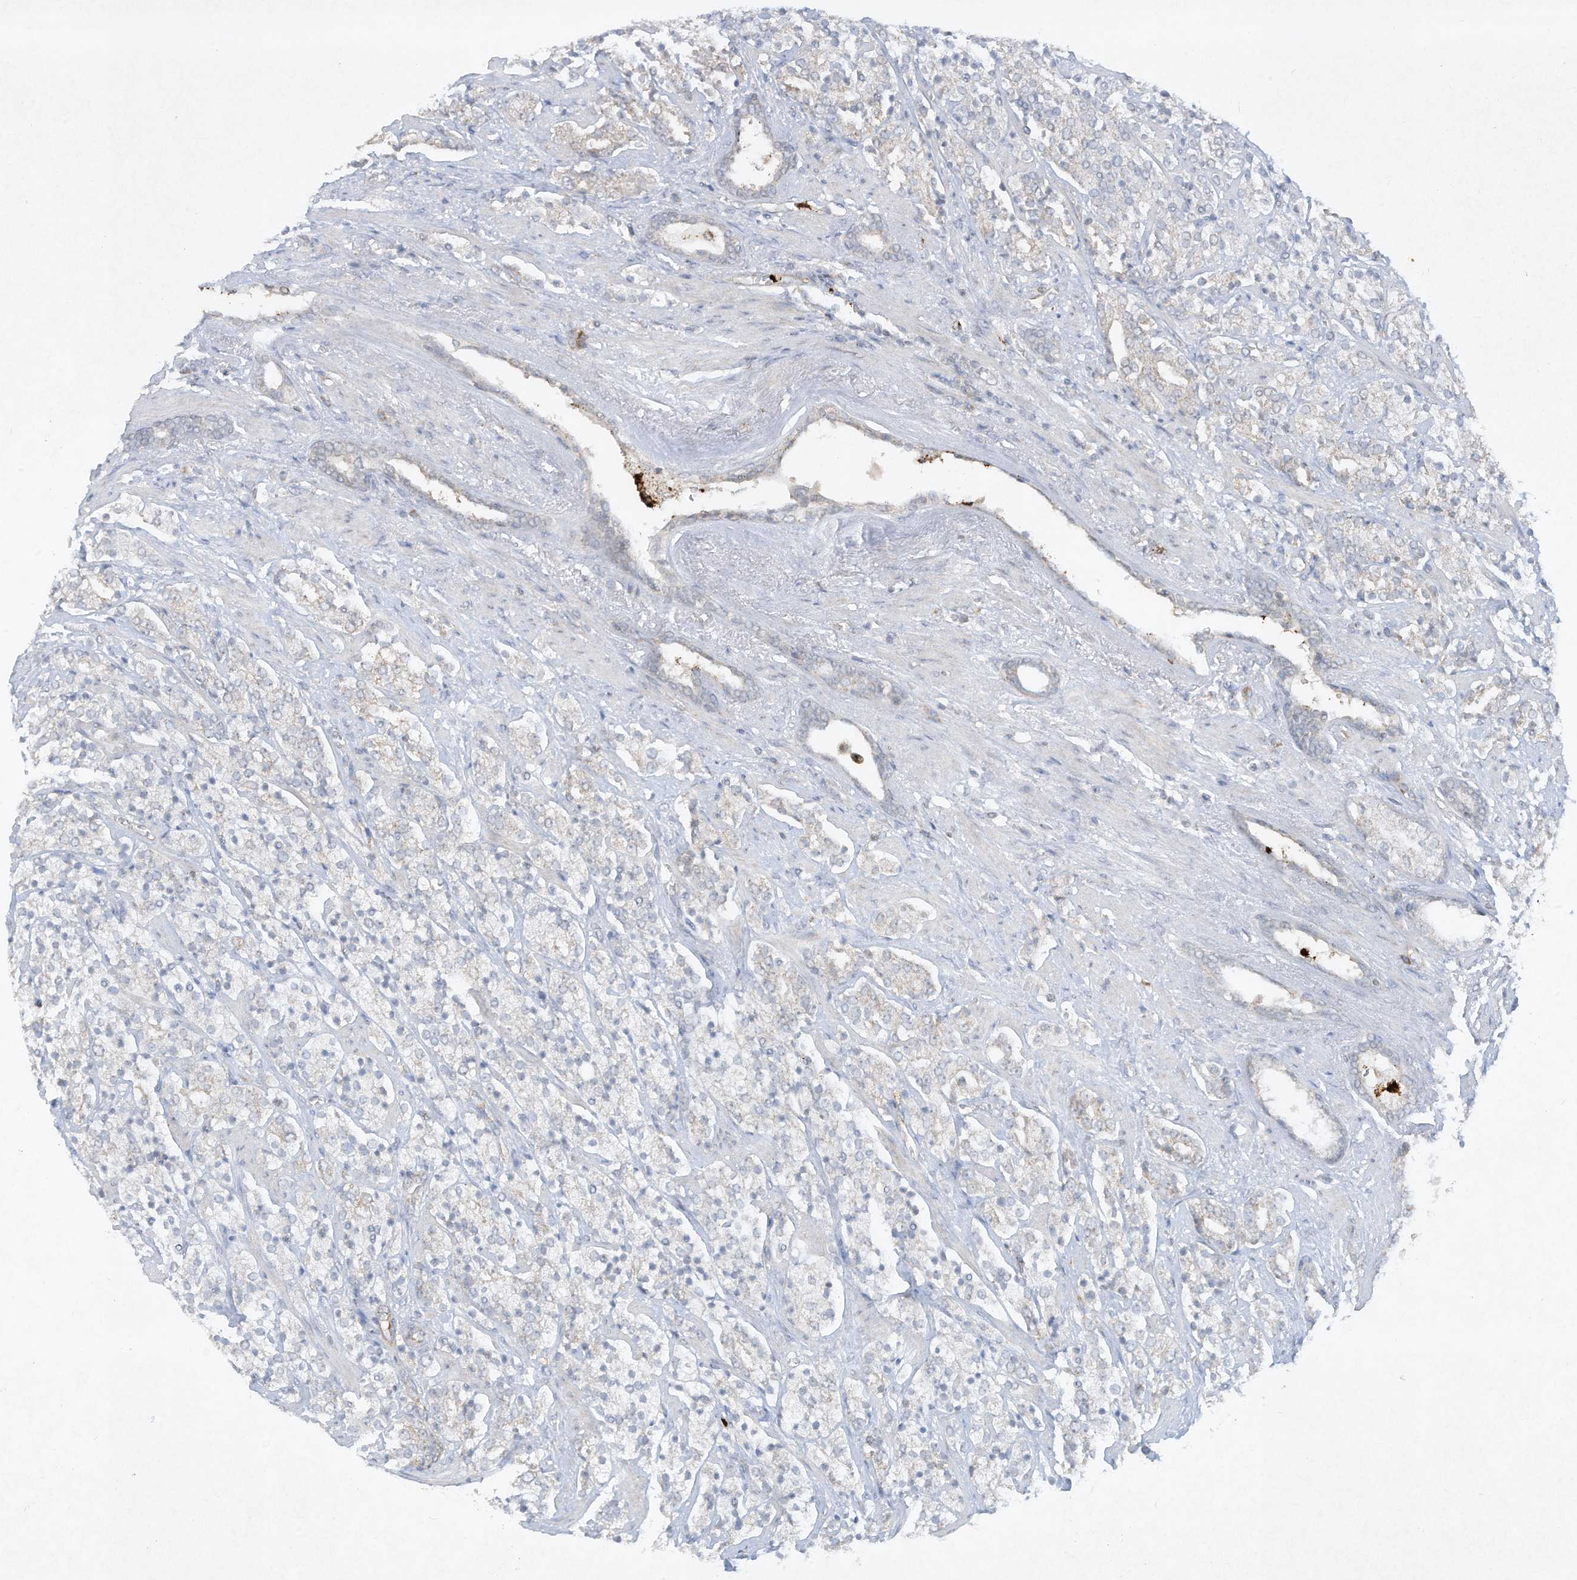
{"staining": {"intensity": "negative", "quantity": "none", "location": "none"}, "tissue": "prostate cancer", "cell_type": "Tumor cells", "image_type": "cancer", "snomed": [{"axis": "morphology", "description": "Adenocarcinoma, High grade"}, {"axis": "topography", "description": "Prostate"}], "caption": "Tumor cells show no significant protein positivity in prostate cancer.", "gene": "CHRNA4", "patient": {"sex": "male", "age": 71}}